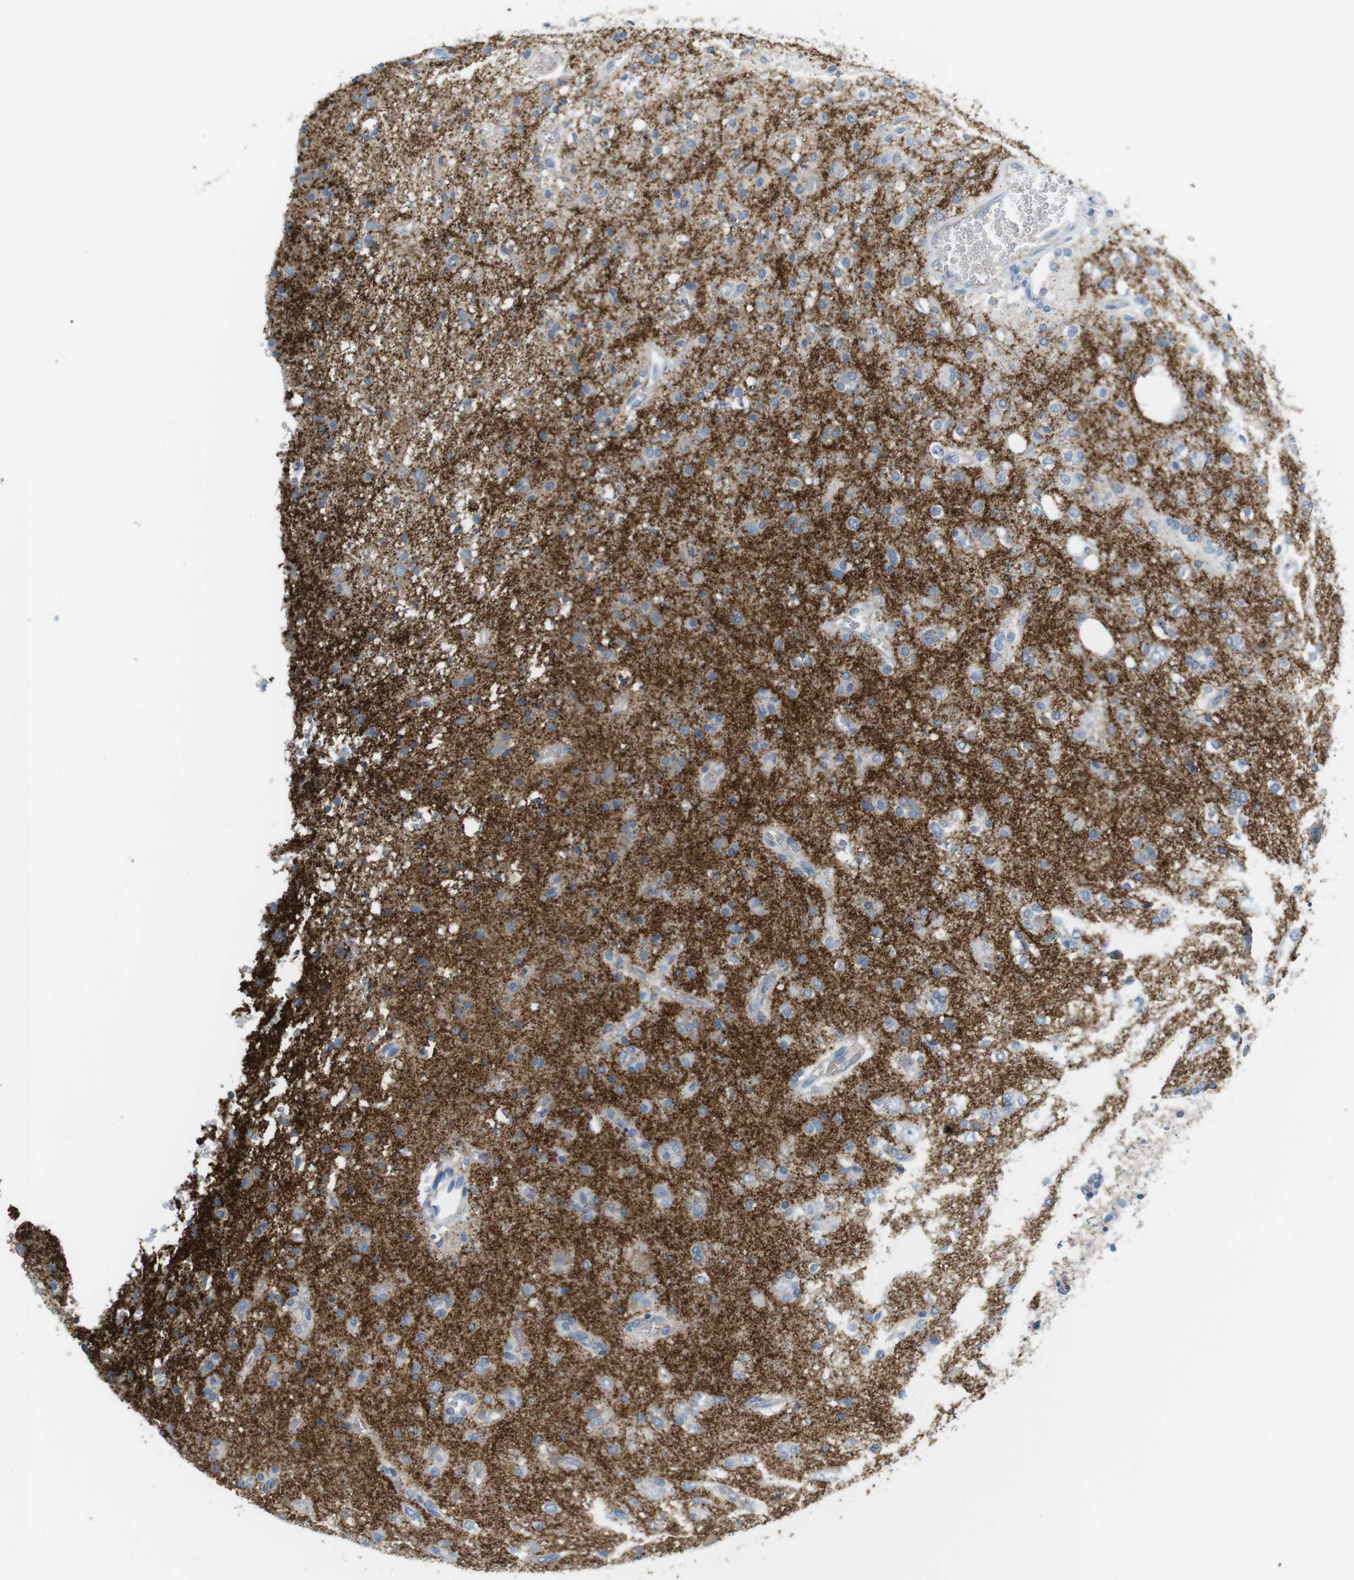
{"staining": {"intensity": "weak", "quantity": "25%-75%", "location": "cytoplasmic/membranous"}, "tissue": "glioma", "cell_type": "Tumor cells", "image_type": "cancer", "snomed": [{"axis": "morphology", "description": "Glioma, malignant, High grade"}, {"axis": "topography", "description": "Brain"}], "caption": "Immunohistochemistry (IHC) of human malignant glioma (high-grade) displays low levels of weak cytoplasmic/membranous staining in approximately 25%-75% of tumor cells.", "gene": "VAMP1", "patient": {"sex": "male", "age": 47}}